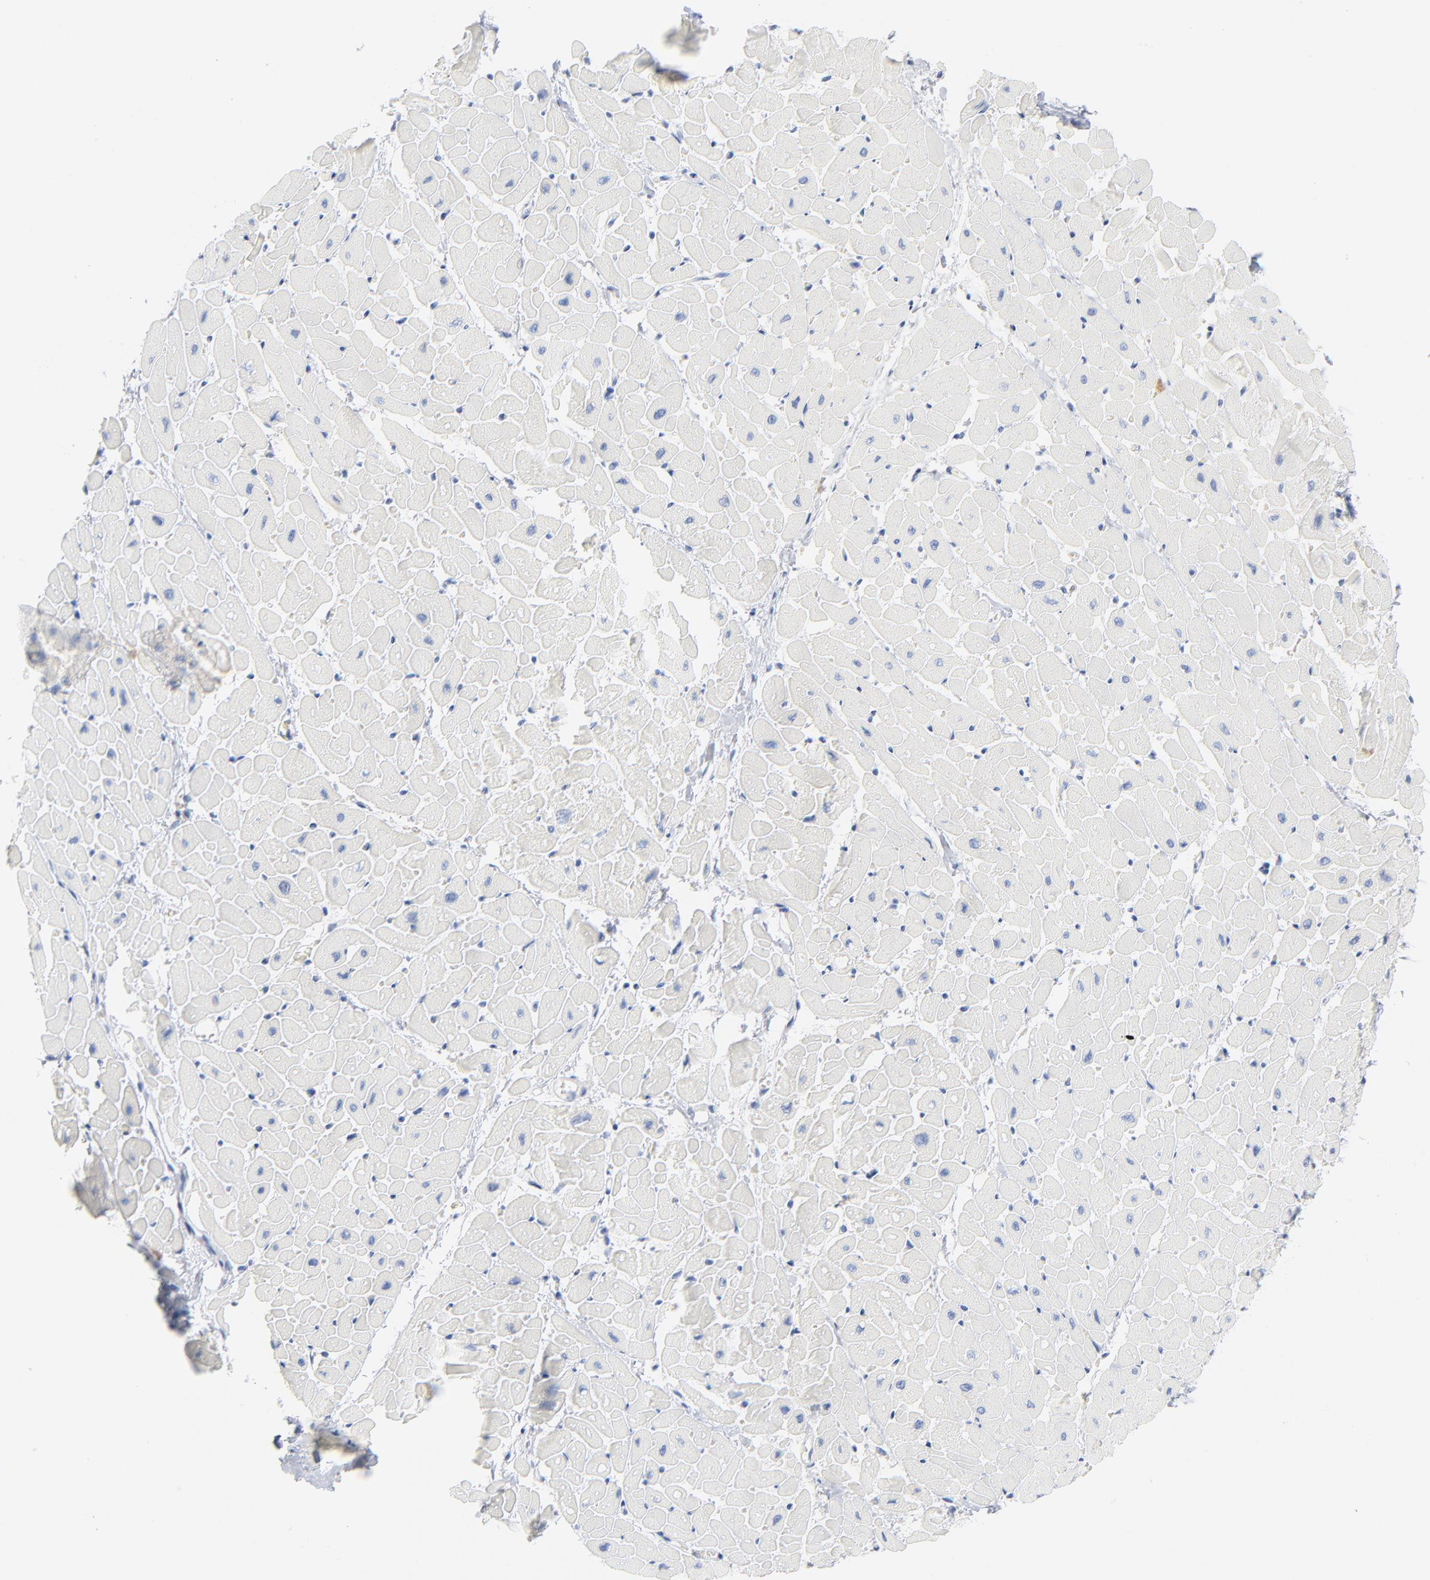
{"staining": {"intensity": "negative", "quantity": "none", "location": "none"}, "tissue": "heart muscle", "cell_type": "Cardiomyocytes", "image_type": "normal", "snomed": [{"axis": "morphology", "description": "Normal tissue, NOS"}, {"axis": "topography", "description": "Heart"}], "caption": "IHC histopathology image of normal human heart muscle stained for a protein (brown), which exhibits no staining in cardiomyocytes.", "gene": "PTK2B", "patient": {"sex": "male", "age": 45}}